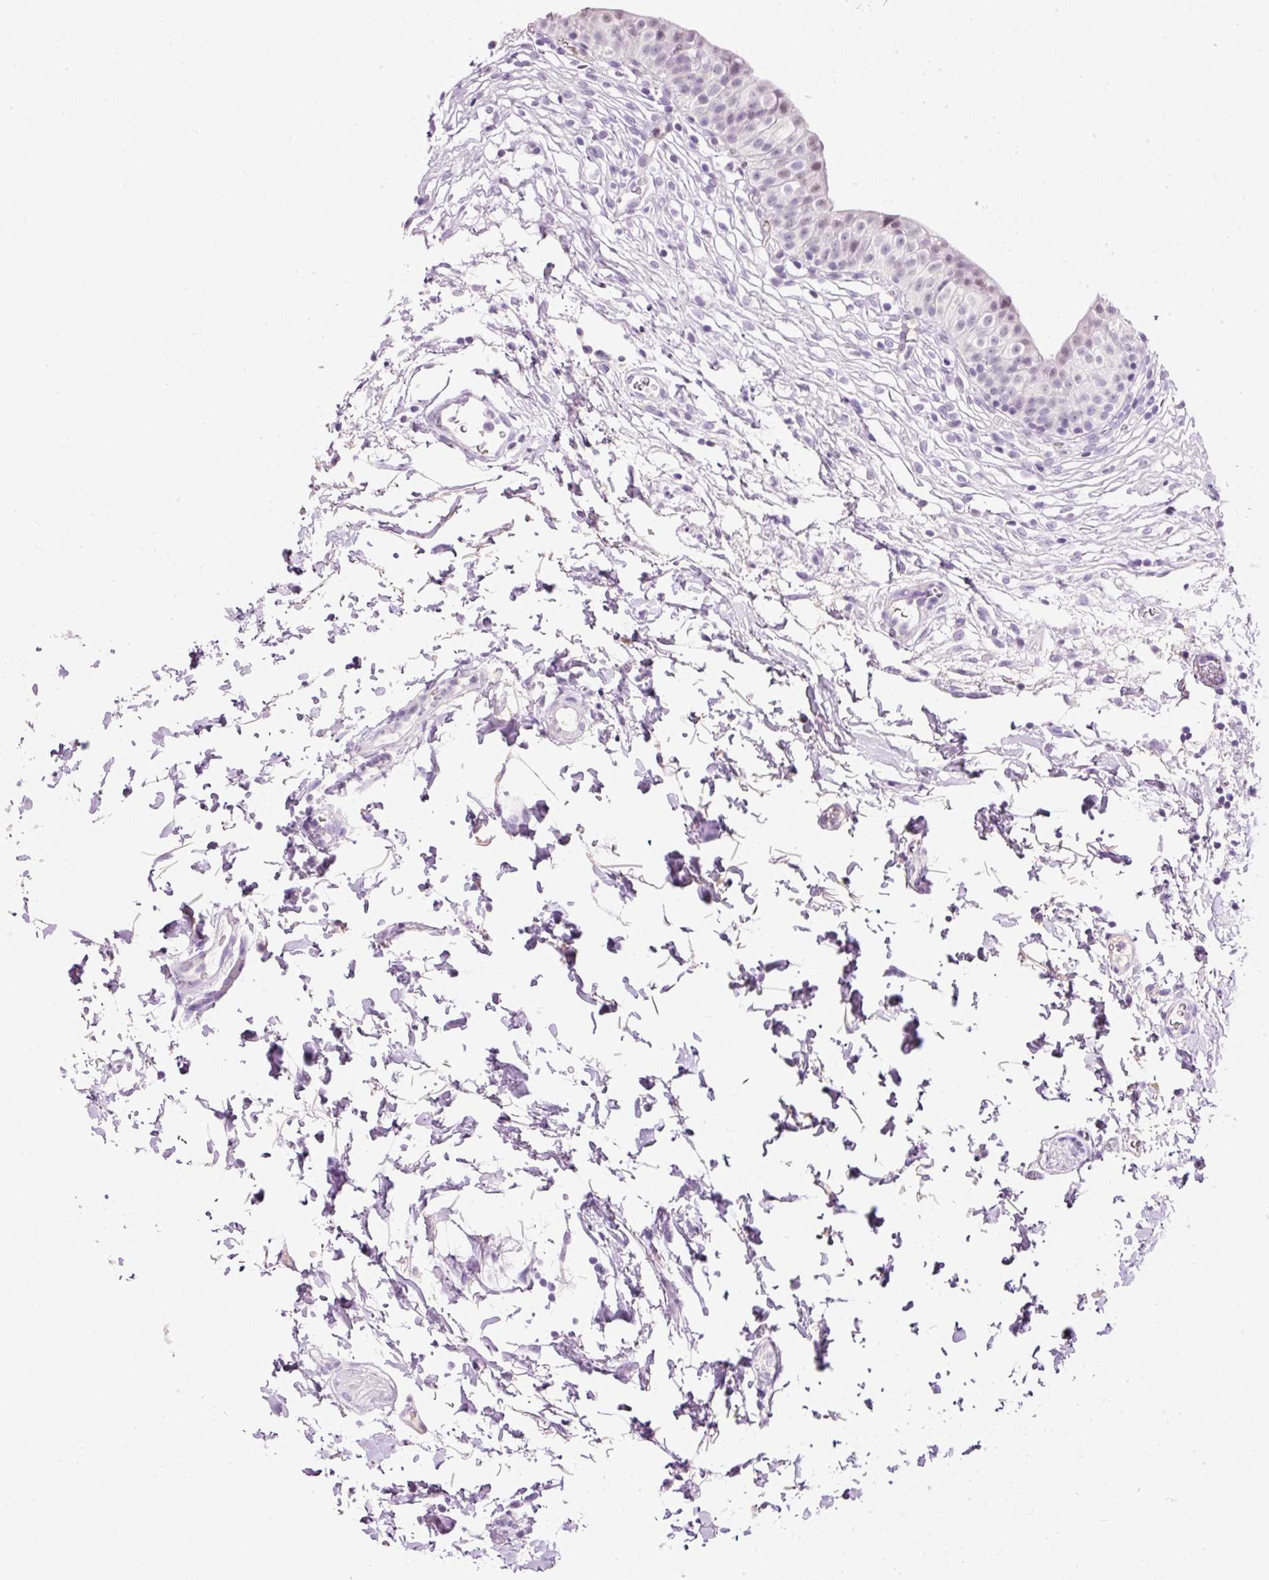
{"staining": {"intensity": "weak", "quantity": "<25%", "location": "nuclear"}, "tissue": "urinary bladder", "cell_type": "Urothelial cells", "image_type": "normal", "snomed": [{"axis": "morphology", "description": "Normal tissue, NOS"}, {"axis": "topography", "description": "Urinary bladder"}, {"axis": "topography", "description": "Peripheral nerve tissue"}], "caption": "This is an immunohistochemistry histopathology image of benign human urinary bladder. There is no expression in urothelial cells.", "gene": "PDE6B", "patient": {"sex": "male", "age": 55}}